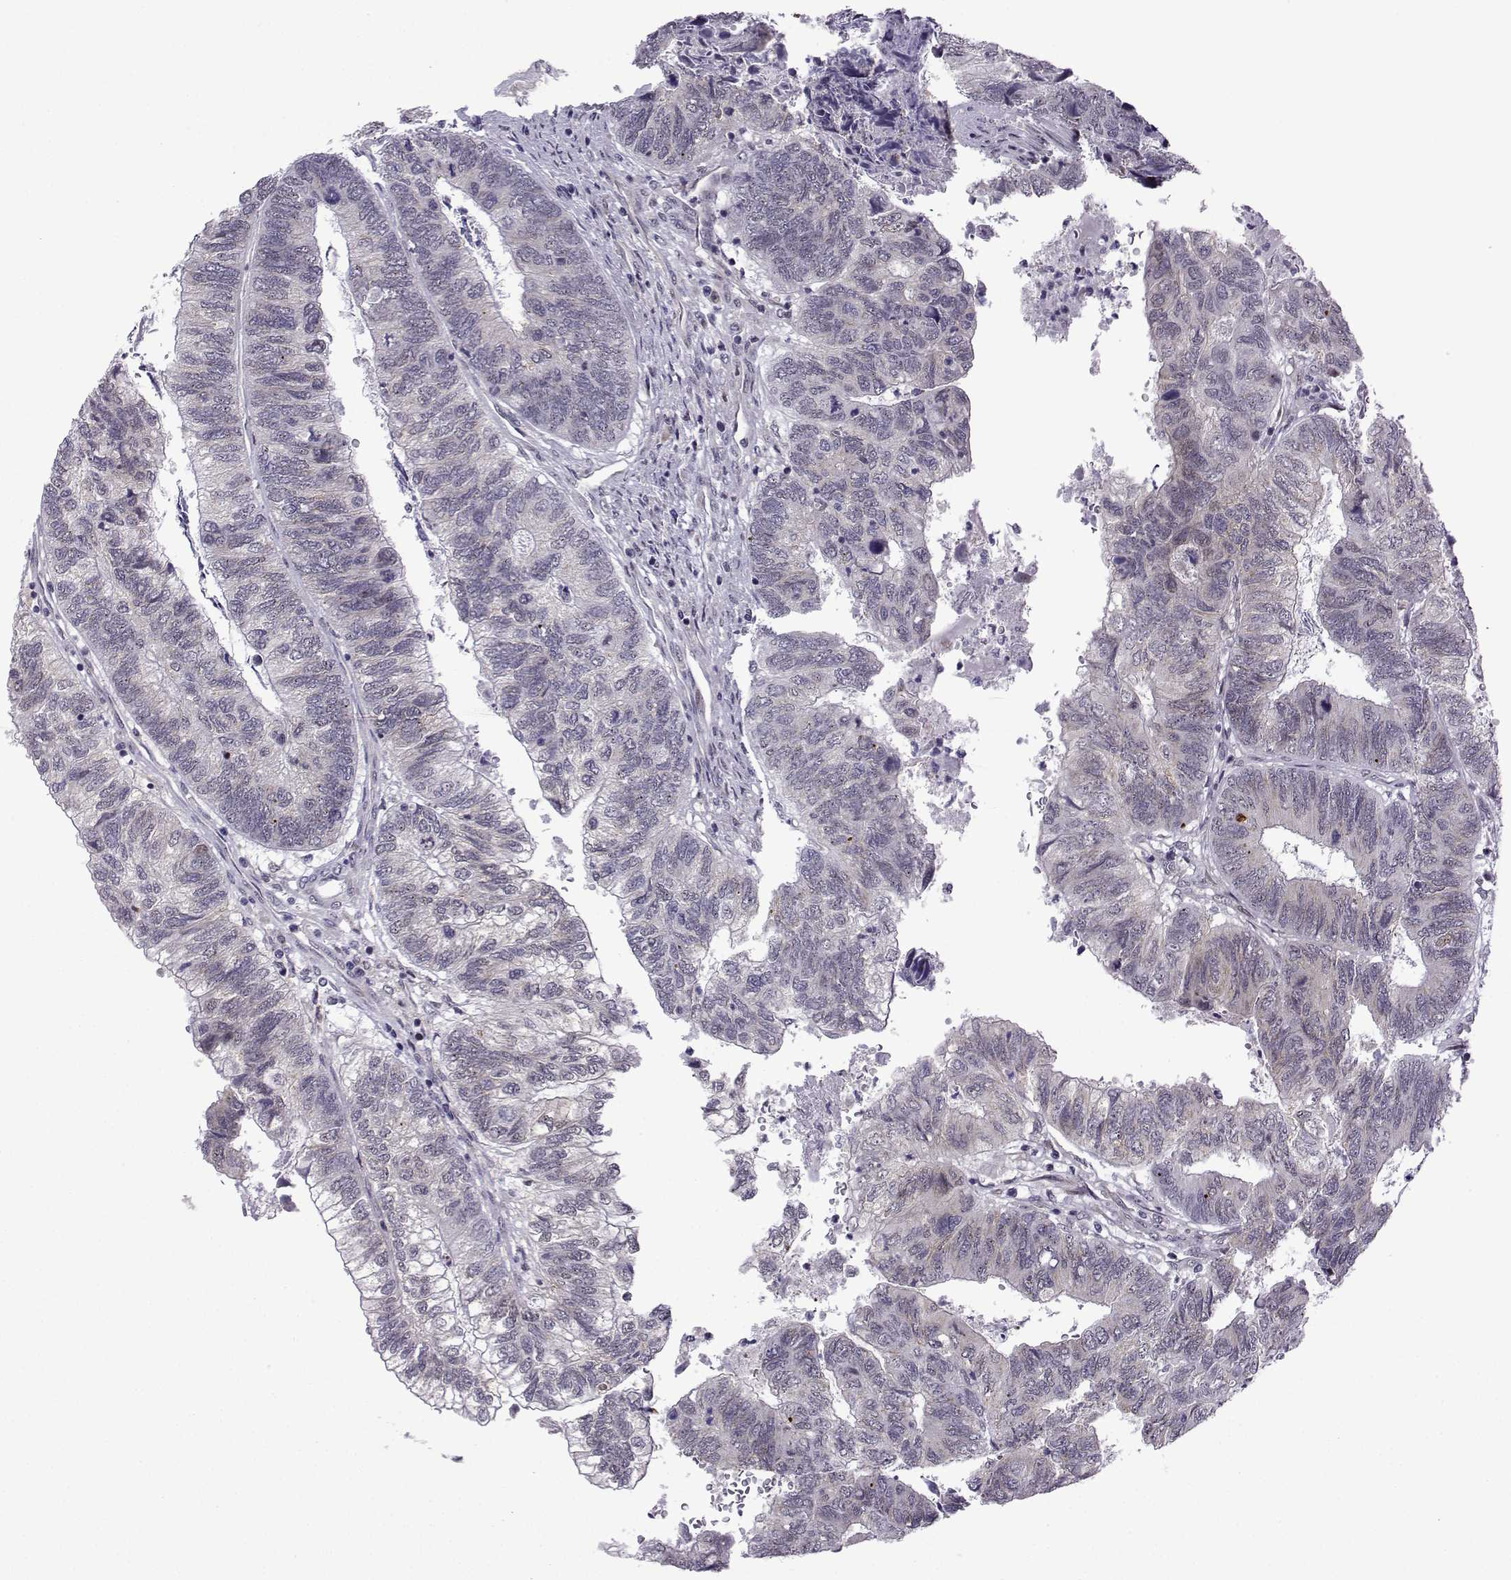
{"staining": {"intensity": "negative", "quantity": "none", "location": "none"}, "tissue": "colorectal cancer", "cell_type": "Tumor cells", "image_type": "cancer", "snomed": [{"axis": "morphology", "description": "Adenocarcinoma, NOS"}, {"axis": "topography", "description": "Colon"}], "caption": "This is an IHC histopathology image of human adenocarcinoma (colorectal). There is no expression in tumor cells.", "gene": "FGF3", "patient": {"sex": "female", "age": 67}}